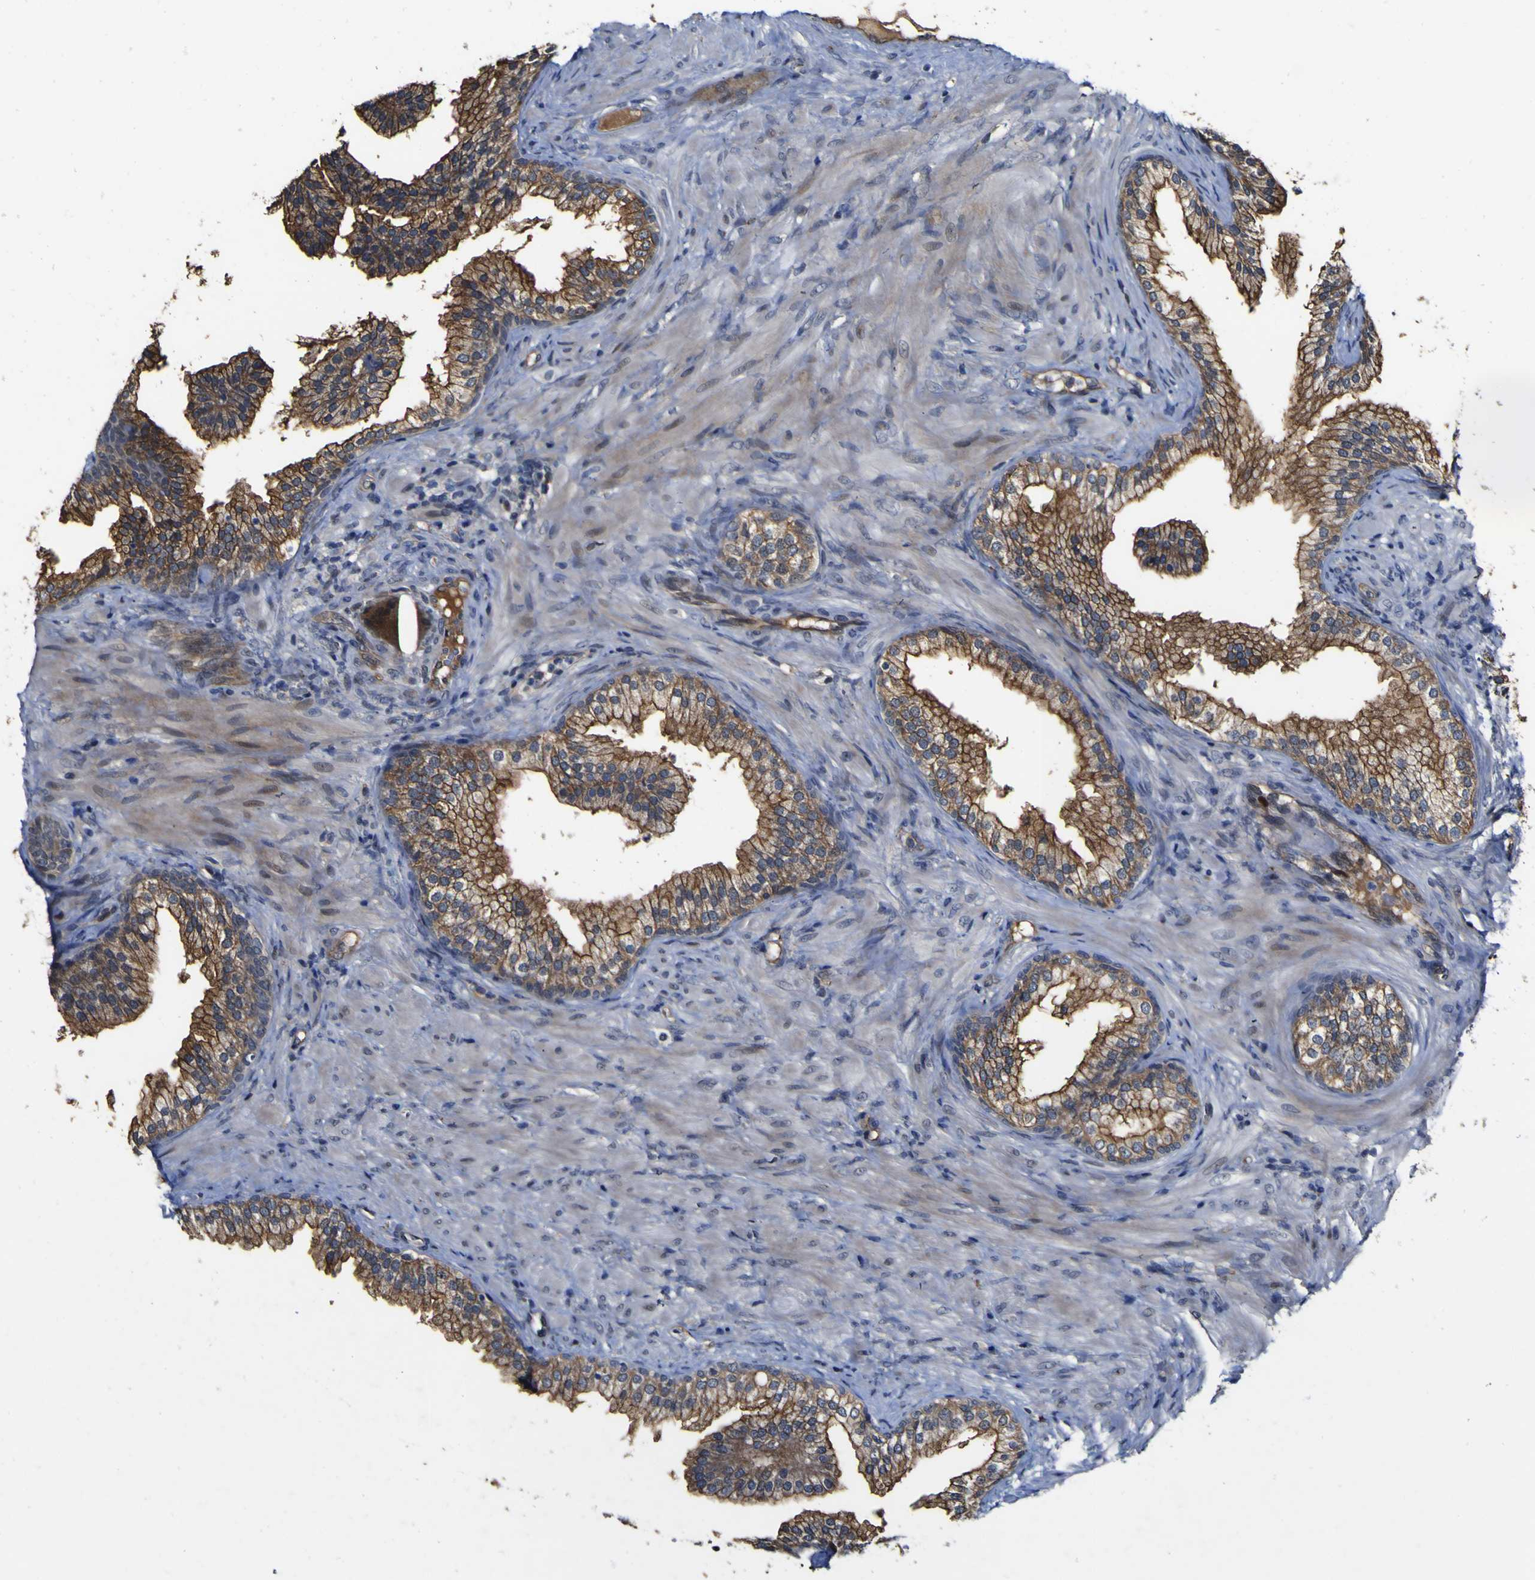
{"staining": {"intensity": "moderate", "quantity": ">75%", "location": "cytoplasmic/membranous"}, "tissue": "prostate", "cell_type": "Glandular cells", "image_type": "normal", "snomed": [{"axis": "morphology", "description": "Normal tissue, NOS"}, {"axis": "topography", "description": "Prostate"}], "caption": "Immunohistochemical staining of benign human prostate demonstrates medium levels of moderate cytoplasmic/membranous positivity in about >75% of glandular cells.", "gene": "CCL2", "patient": {"sex": "male", "age": 76}}